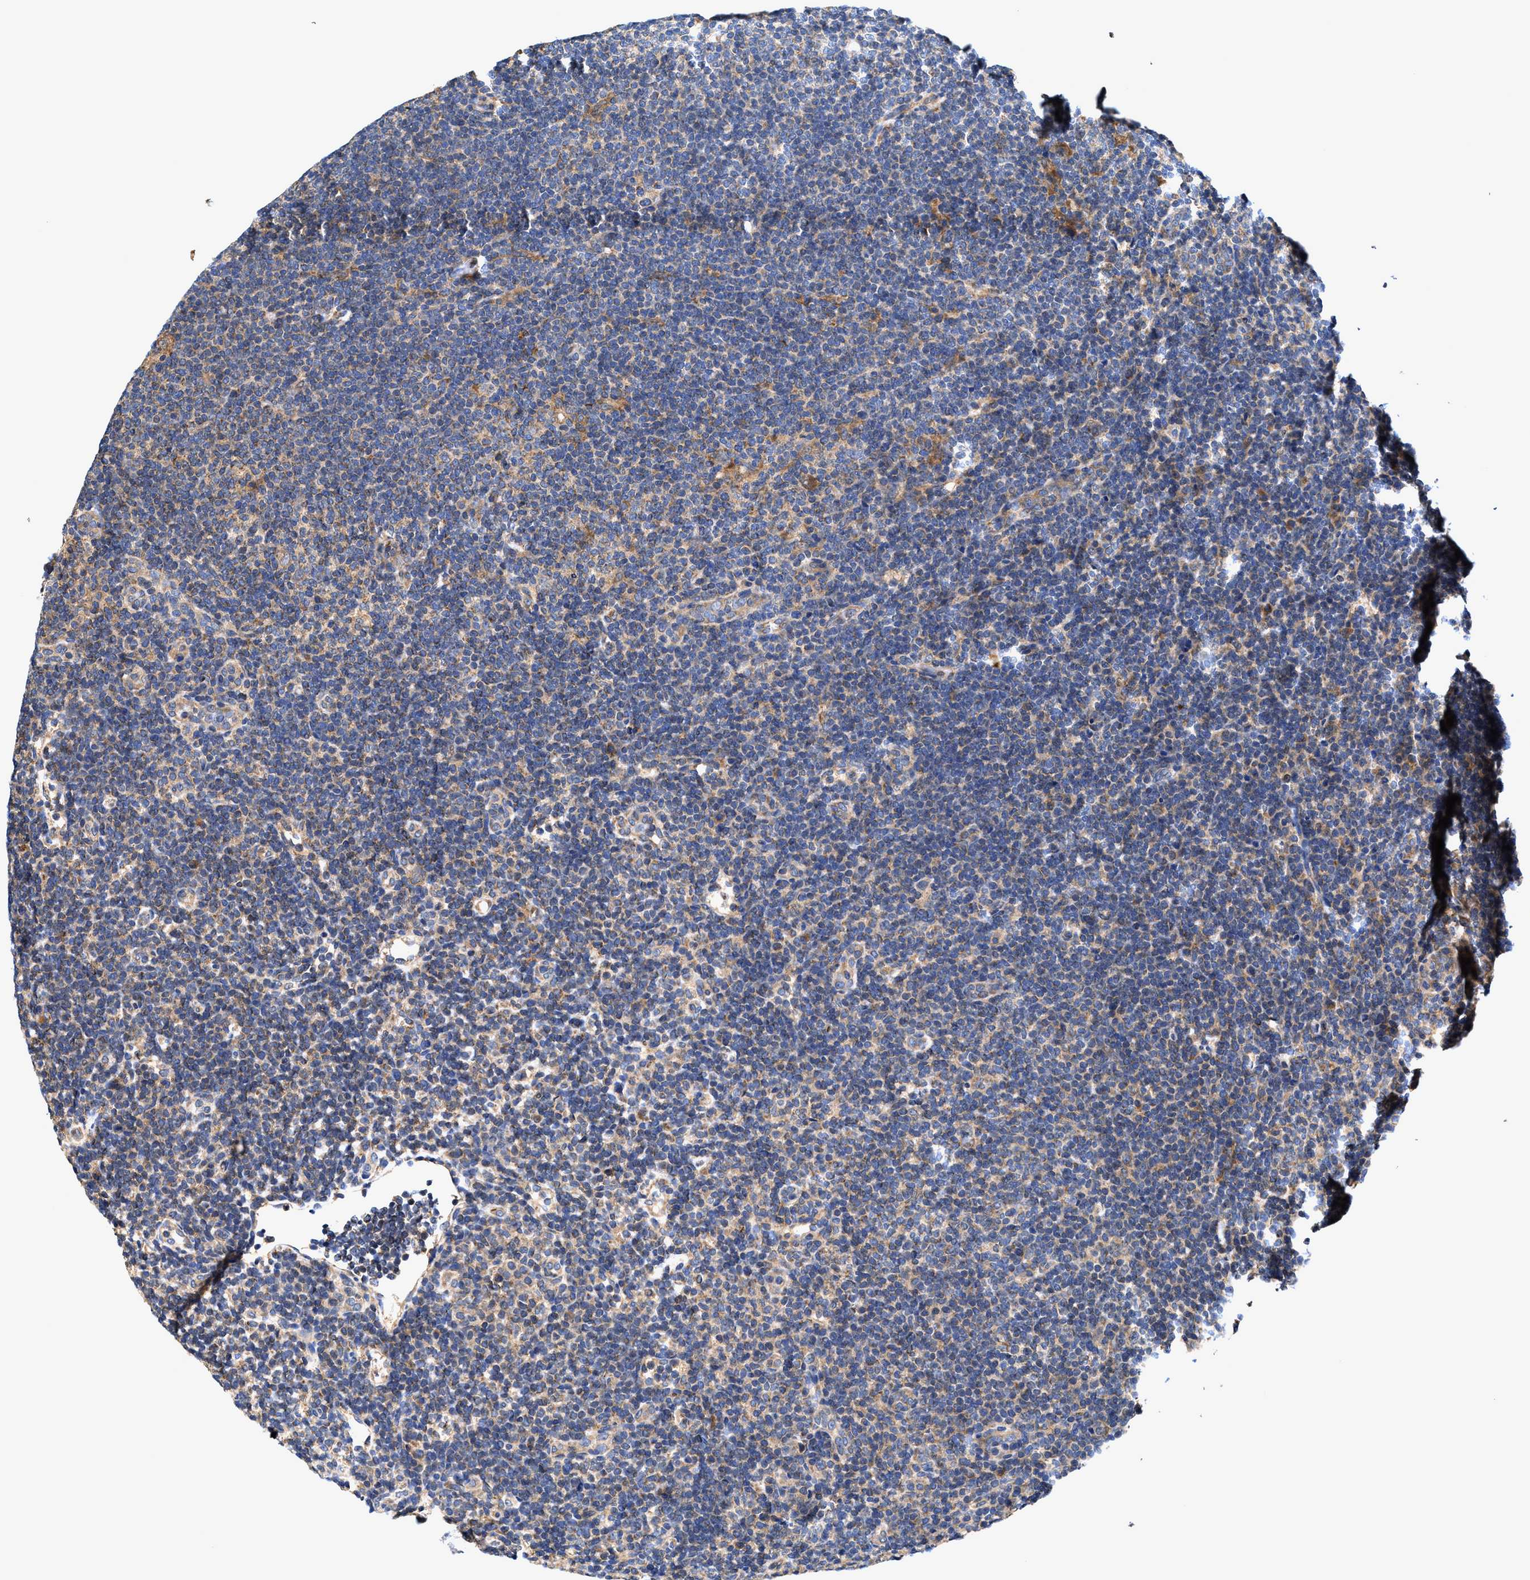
{"staining": {"intensity": "moderate", "quantity": ">75%", "location": "cytoplasmic/membranous"}, "tissue": "lymphoma", "cell_type": "Tumor cells", "image_type": "cancer", "snomed": [{"axis": "morphology", "description": "Hodgkin's disease, NOS"}, {"axis": "topography", "description": "Lymph node"}], "caption": "Lymphoma was stained to show a protein in brown. There is medium levels of moderate cytoplasmic/membranous staining in about >75% of tumor cells.", "gene": "EFNA4", "patient": {"sex": "female", "age": 57}}